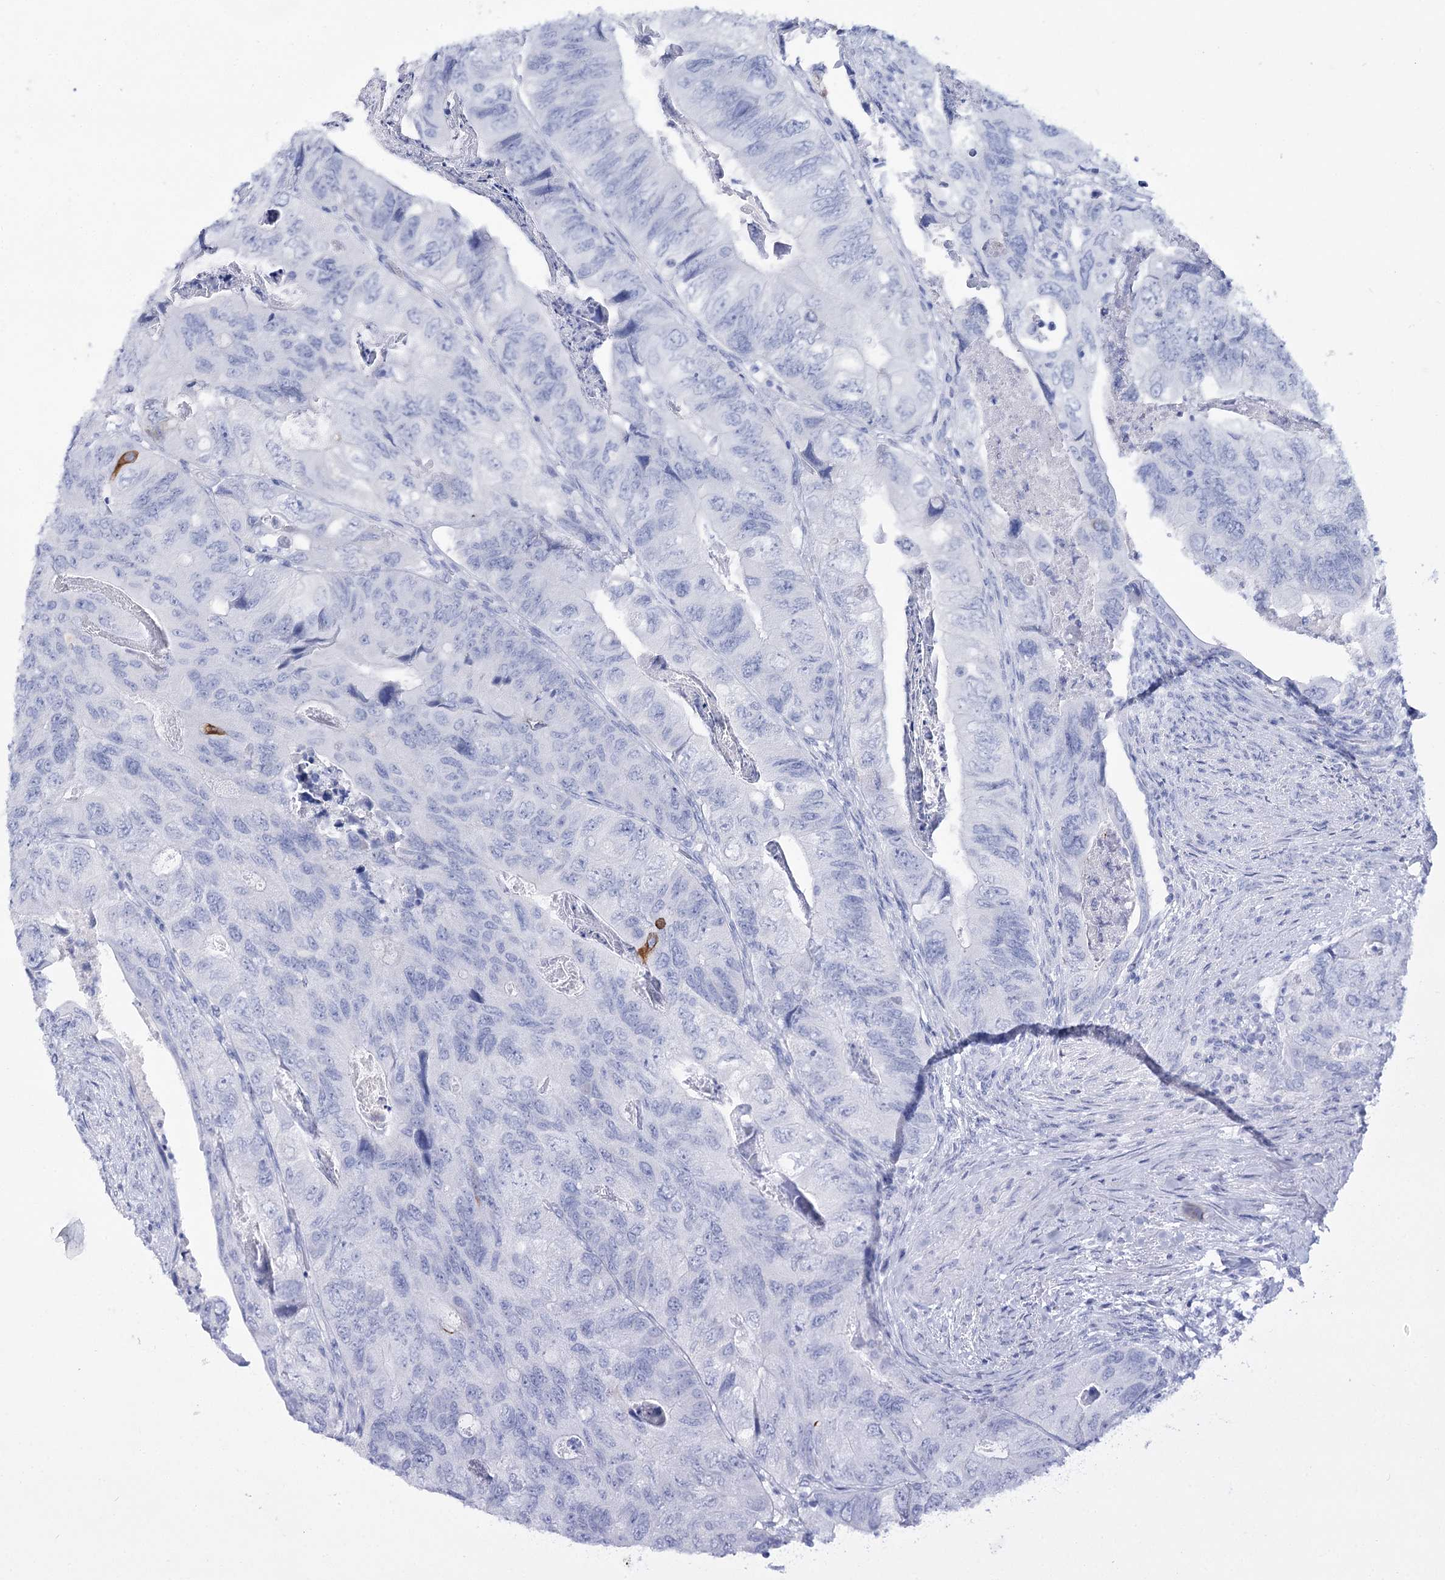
{"staining": {"intensity": "negative", "quantity": "none", "location": "none"}, "tissue": "colorectal cancer", "cell_type": "Tumor cells", "image_type": "cancer", "snomed": [{"axis": "morphology", "description": "Adenocarcinoma, NOS"}, {"axis": "topography", "description": "Rectum"}], "caption": "Human colorectal adenocarcinoma stained for a protein using IHC demonstrates no staining in tumor cells.", "gene": "RNF186", "patient": {"sex": "male", "age": 63}}